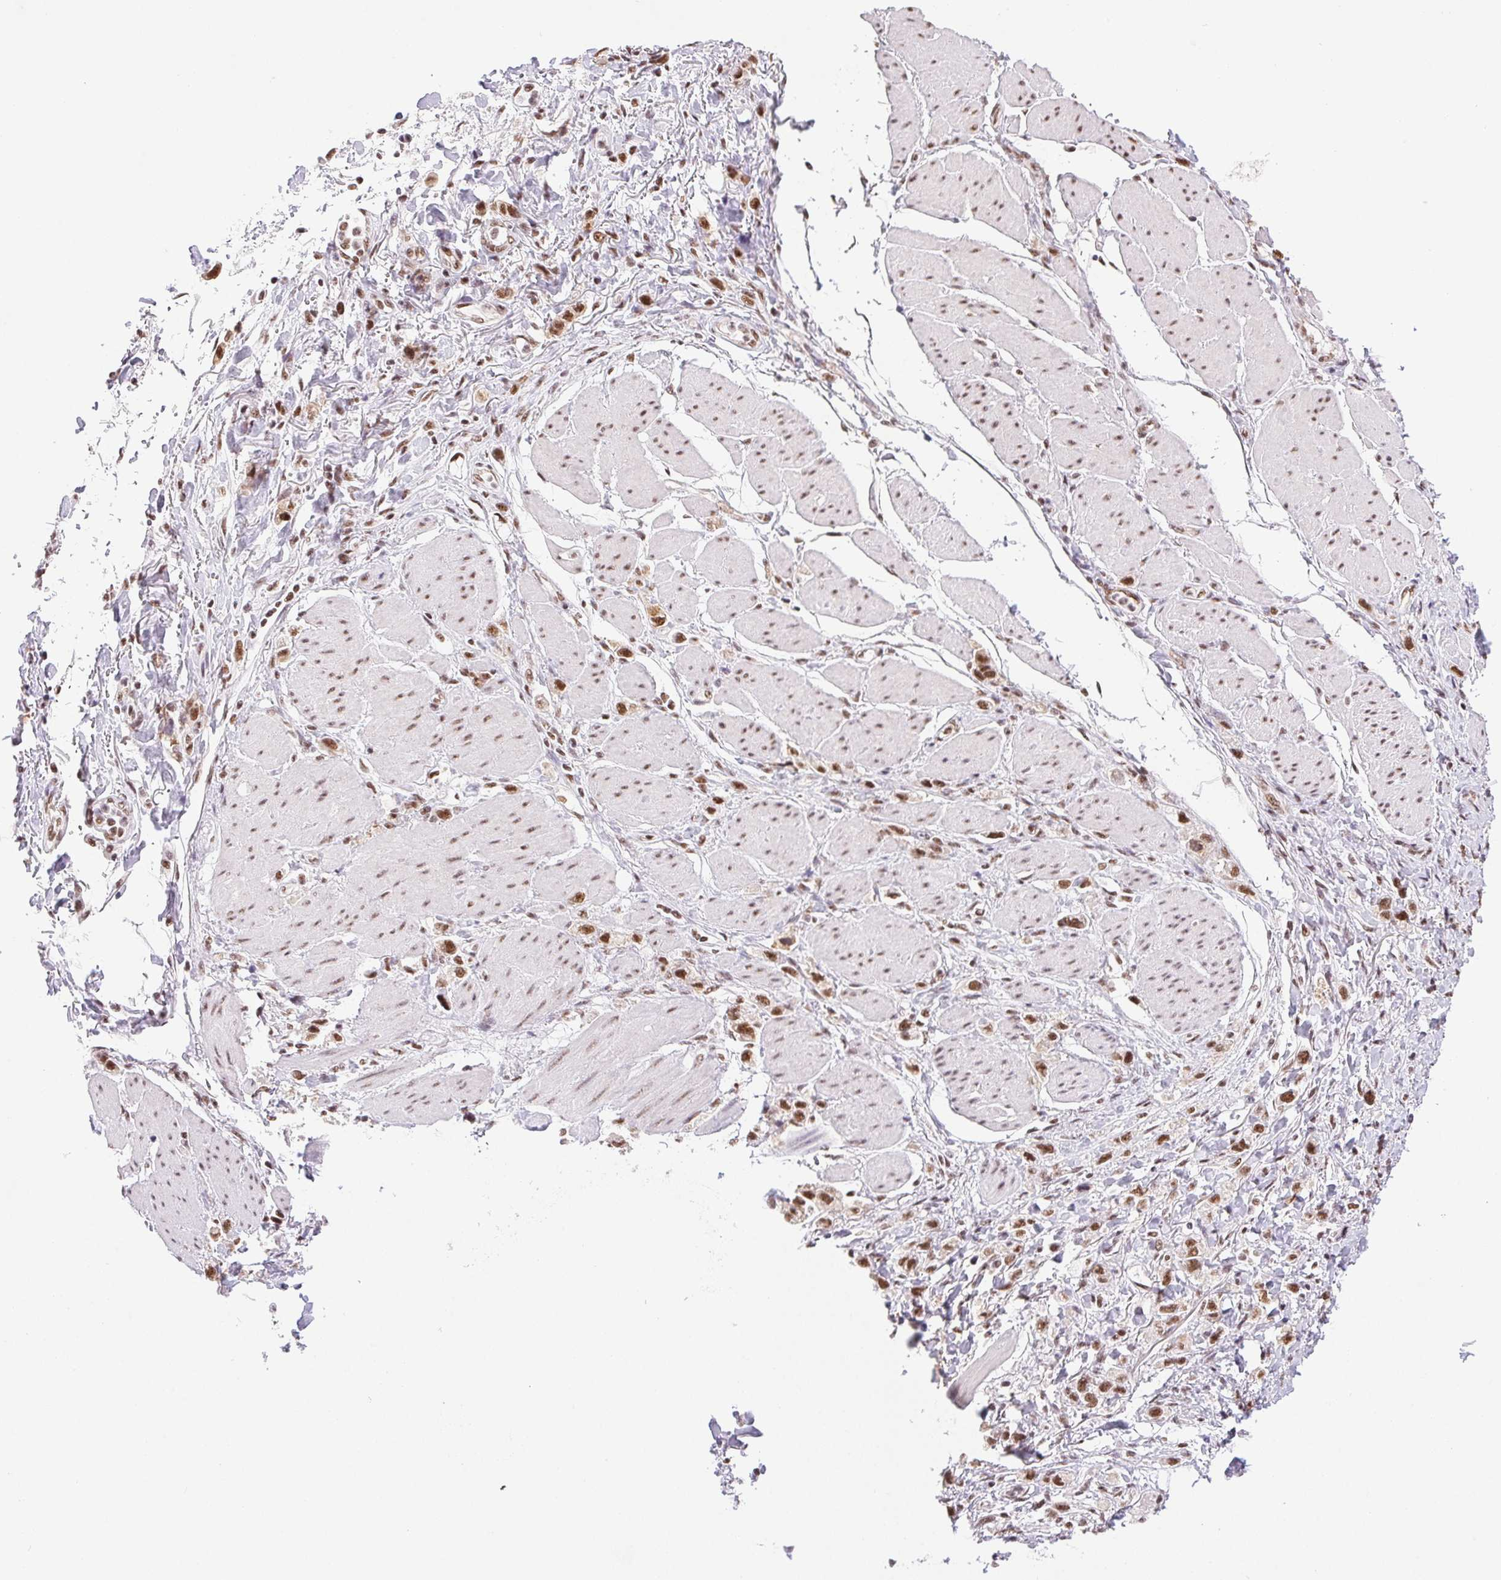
{"staining": {"intensity": "moderate", "quantity": ">75%", "location": "nuclear"}, "tissue": "stomach cancer", "cell_type": "Tumor cells", "image_type": "cancer", "snomed": [{"axis": "morphology", "description": "Adenocarcinoma, NOS"}, {"axis": "topography", "description": "Stomach"}], "caption": "Stomach cancer (adenocarcinoma) stained with immunohistochemistry (IHC) demonstrates moderate nuclear expression in approximately >75% of tumor cells.", "gene": "IK", "patient": {"sex": "female", "age": 65}}